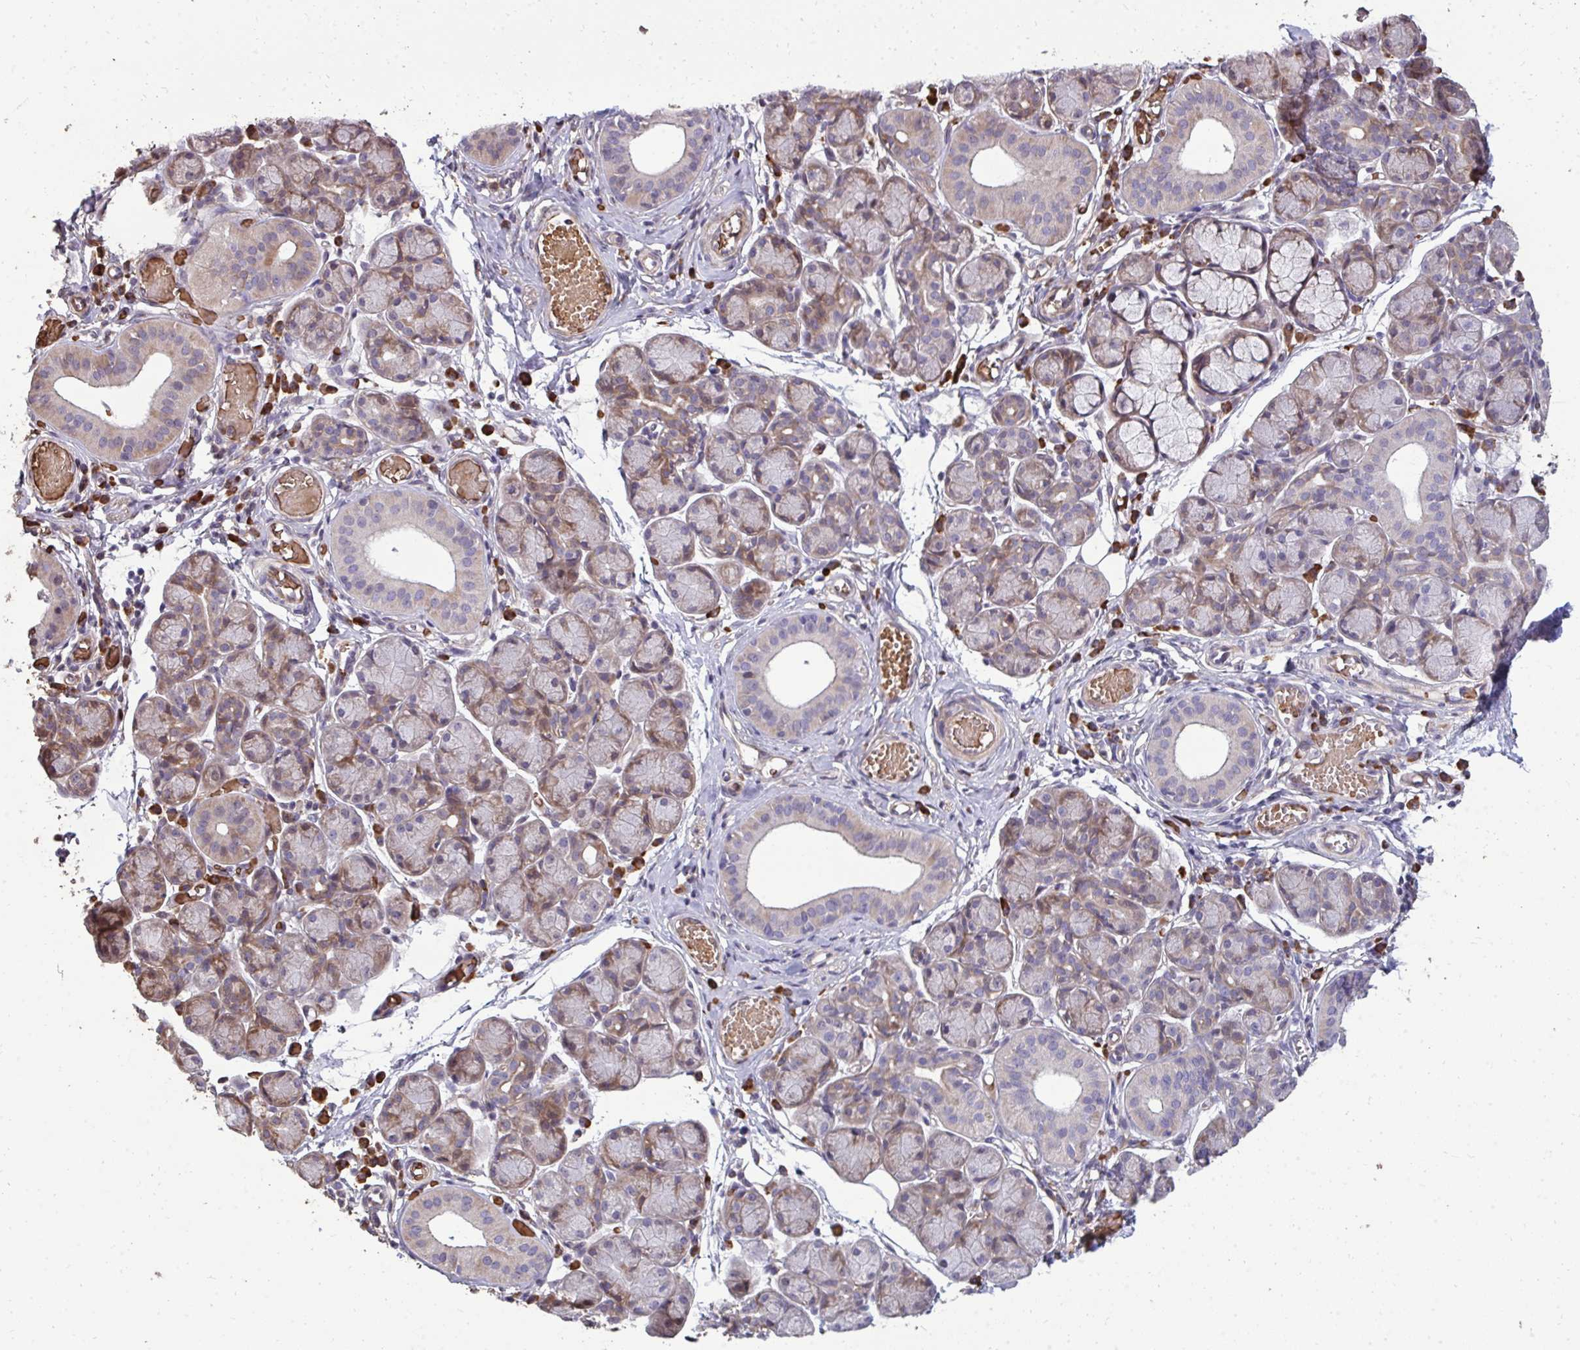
{"staining": {"intensity": "weak", "quantity": "25%-75%", "location": "cytoplasmic/membranous"}, "tissue": "salivary gland", "cell_type": "Glandular cells", "image_type": "normal", "snomed": [{"axis": "morphology", "description": "Normal tissue, NOS"}, {"axis": "morphology", "description": "Inflammation, NOS"}, {"axis": "topography", "description": "Lymph node"}, {"axis": "topography", "description": "Salivary gland"}], "caption": "IHC (DAB (3,3'-diaminobenzidine)) staining of benign salivary gland reveals weak cytoplasmic/membranous protein expression in approximately 25%-75% of glandular cells. Using DAB (3,3'-diaminobenzidine) (brown) and hematoxylin (blue) stains, captured at high magnification using brightfield microscopy.", "gene": "FIBCD1", "patient": {"sex": "male", "age": 3}}